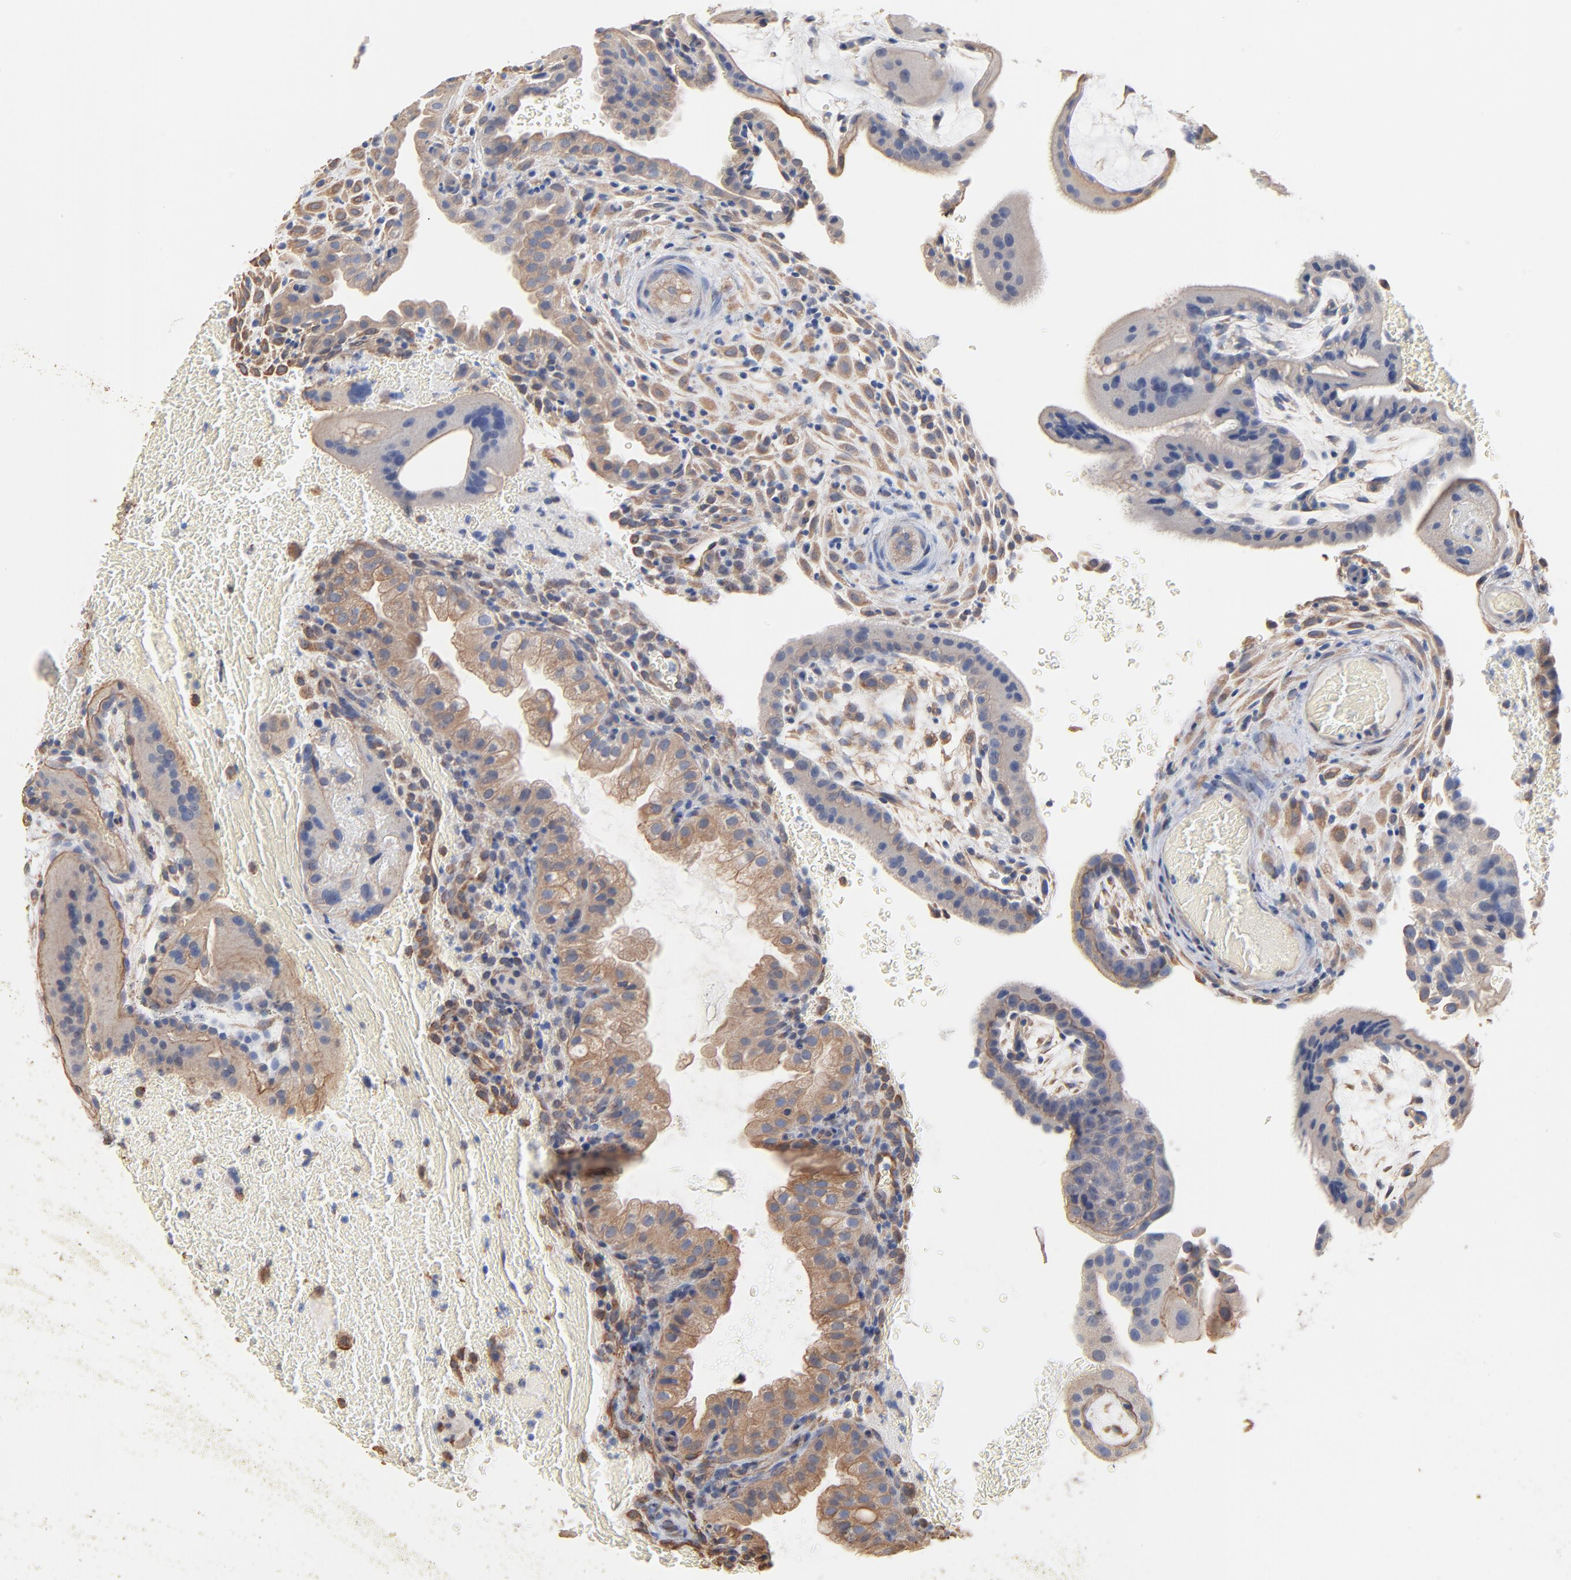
{"staining": {"intensity": "weak", "quantity": ">75%", "location": "cytoplasmic/membranous"}, "tissue": "placenta", "cell_type": "Decidual cells", "image_type": "normal", "snomed": [{"axis": "morphology", "description": "Normal tissue, NOS"}, {"axis": "topography", "description": "Placenta"}], "caption": "Protein expression analysis of unremarkable human placenta reveals weak cytoplasmic/membranous staining in approximately >75% of decidual cells. (DAB (3,3'-diaminobenzidine) IHC, brown staining for protein, blue staining for nuclei).", "gene": "ABCD4", "patient": {"sex": "female", "age": 19}}